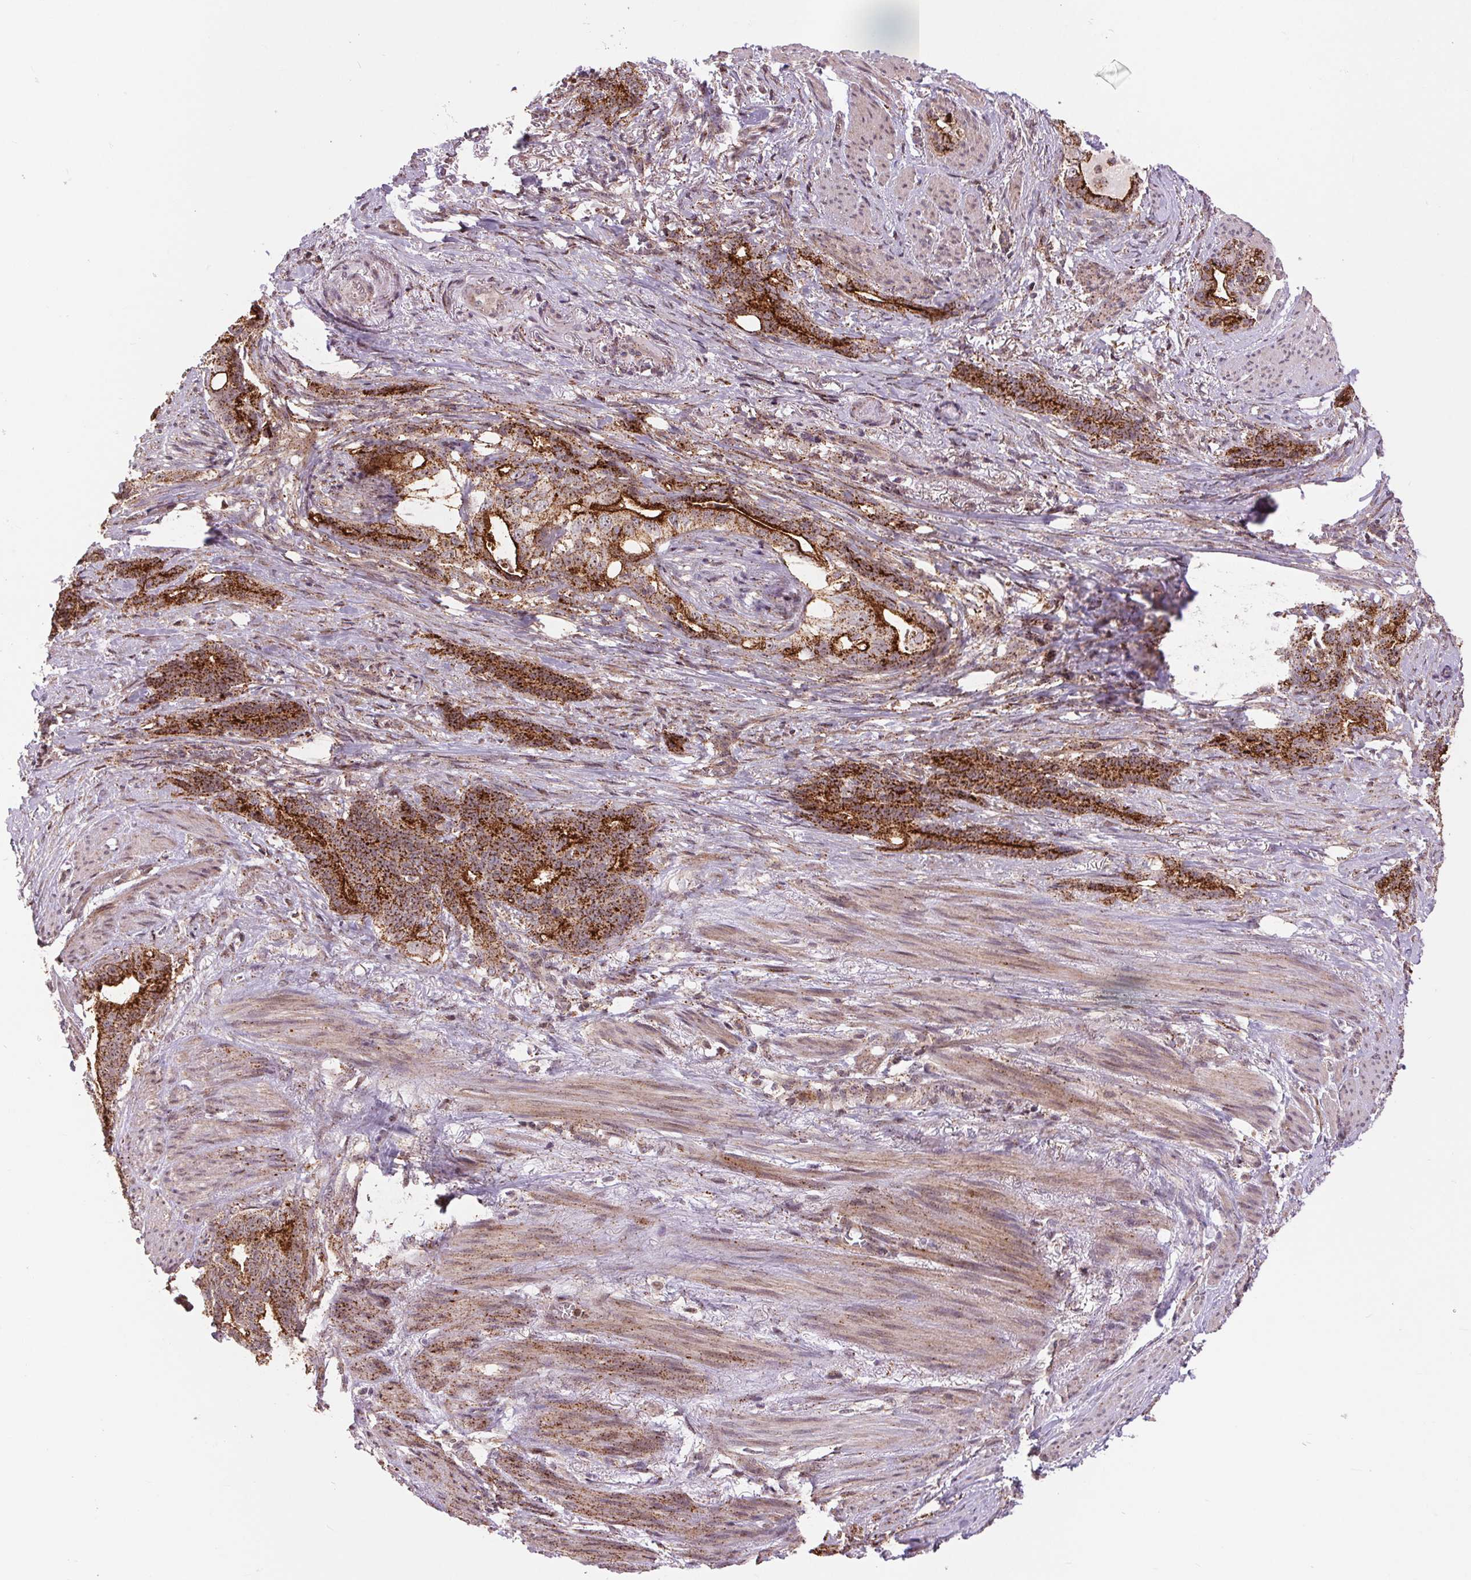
{"staining": {"intensity": "strong", "quantity": ">75%", "location": "cytoplasmic/membranous"}, "tissue": "stomach cancer", "cell_type": "Tumor cells", "image_type": "cancer", "snomed": [{"axis": "morphology", "description": "Normal tissue, NOS"}, {"axis": "morphology", "description": "Adenocarcinoma, NOS"}, {"axis": "topography", "description": "Esophagus"}, {"axis": "topography", "description": "Stomach, upper"}], "caption": "IHC staining of stomach cancer (adenocarcinoma), which displays high levels of strong cytoplasmic/membranous staining in about >75% of tumor cells indicating strong cytoplasmic/membranous protein staining. The staining was performed using DAB (brown) for protein detection and nuclei were counterstained in hematoxylin (blue).", "gene": "CHMP4B", "patient": {"sex": "male", "age": 62}}